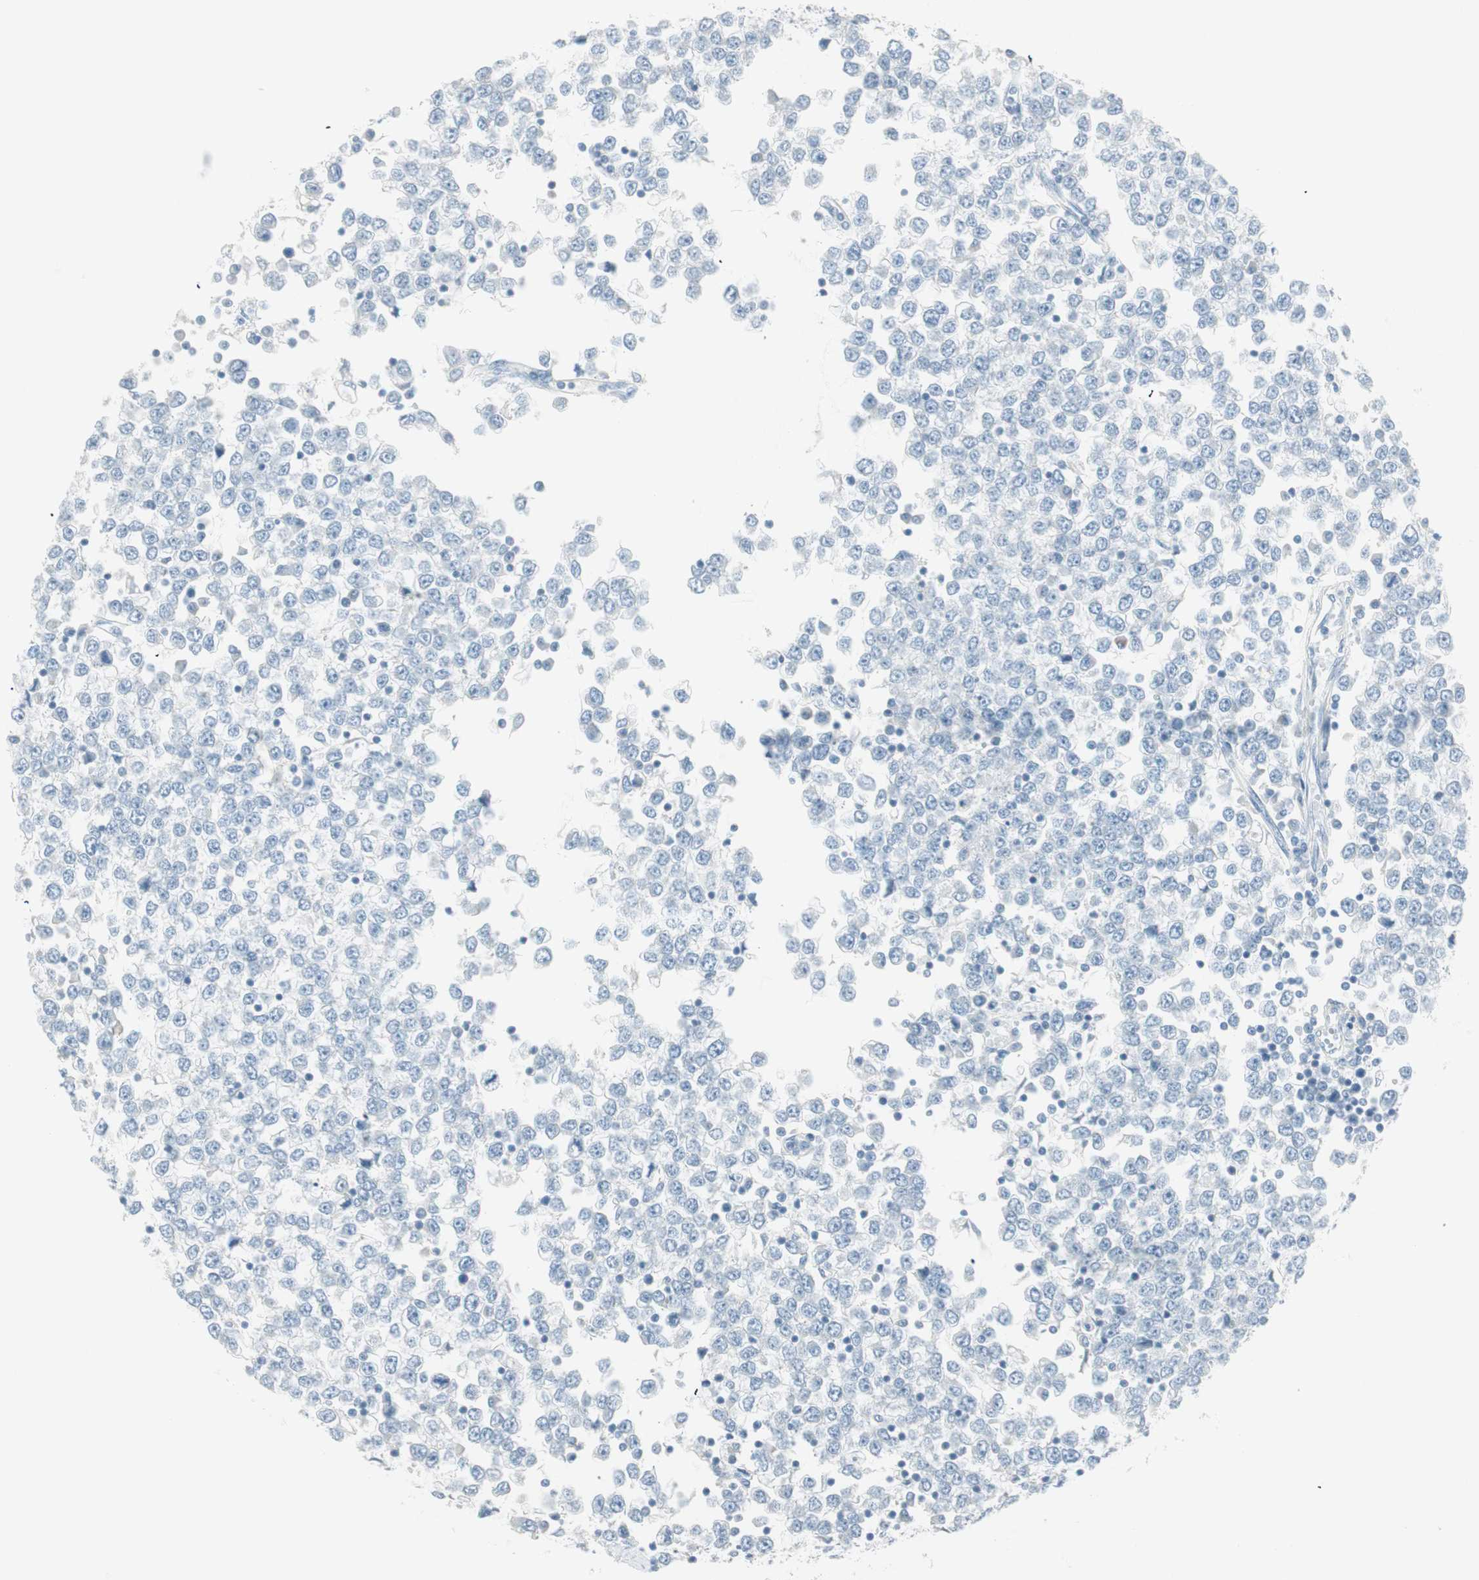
{"staining": {"intensity": "negative", "quantity": "none", "location": "none"}, "tissue": "testis cancer", "cell_type": "Tumor cells", "image_type": "cancer", "snomed": [{"axis": "morphology", "description": "Seminoma, NOS"}, {"axis": "topography", "description": "Testis"}], "caption": "This is an immunohistochemistry (IHC) image of human testis cancer. There is no staining in tumor cells.", "gene": "ITLN2", "patient": {"sex": "male", "age": 65}}